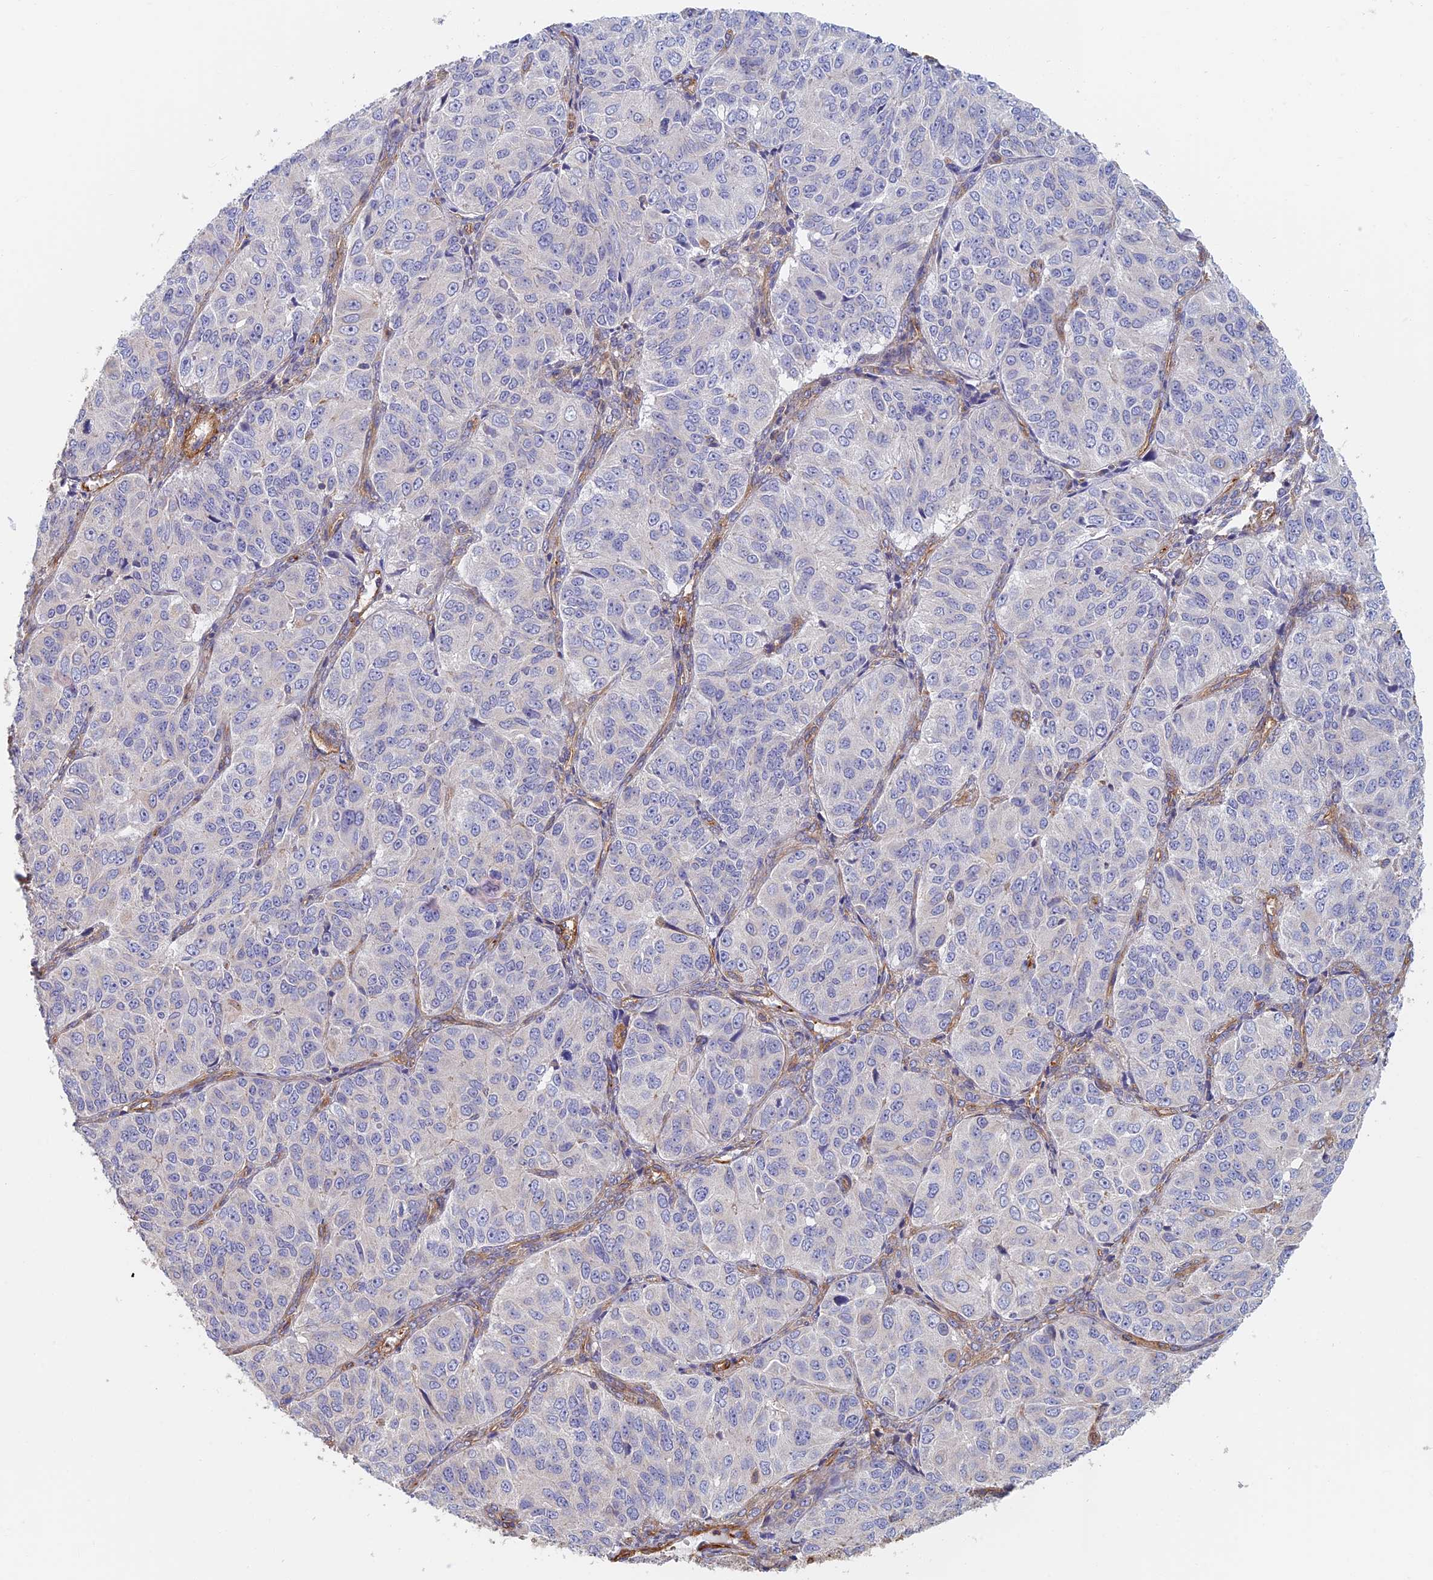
{"staining": {"intensity": "negative", "quantity": "none", "location": "none"}, "tissue": "ovarian cancer", "cell_type": "Tumor cells", "image_type": "cancer", "snomed": [{"axis": "morphology", "description": "Carcinoma, endometroid"}, {"axis": "topography", "description": "Ovary"}], "caption": "There is no significant expression in tumor cells of ovarian endometroid carcinoma.", "gene": "PAK4", "patient": {"sex": "female", "age": 51}}